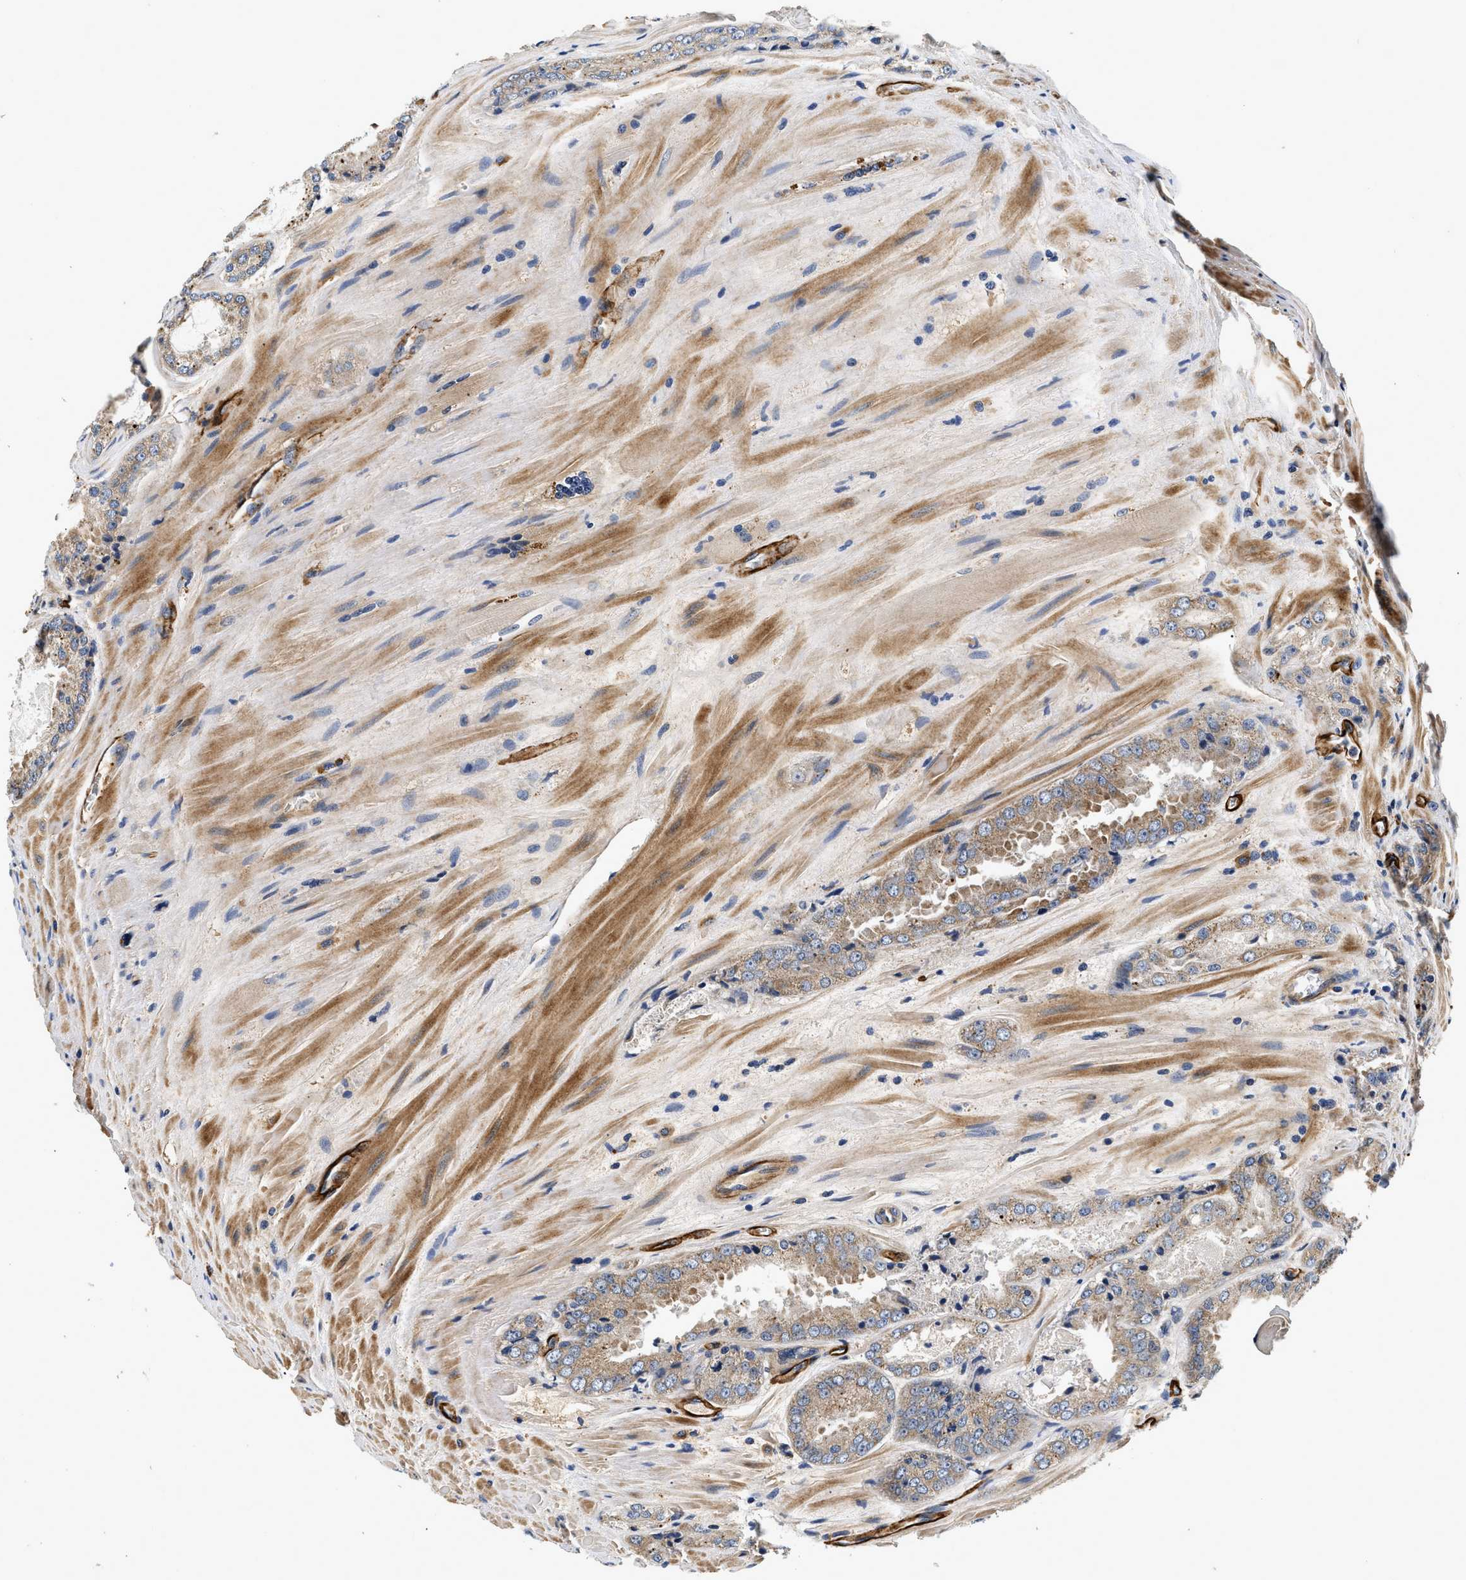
{"staining": {"intensity": "weak", "quantity": ">75%", "location": "cytoplasmic/membranous"}, "tissue": "prostate cancer", "cell_type": "Tumor cells", "image_type": "cancer", "snomed": [{"axis": "morphology", "description": "Adenocarcinoma, High grade"}, {"axis": "topography", "description": "Prostate"}], "caption": "Protein expression by immunohistochemistry reveals weak cytoplasmic/membranous expression in approximately >75% of tumor cells in adenocarcinoma (high-grade) (prostate).", "gene": "NME6", "patient": {"sex": "male", "age": 65}}